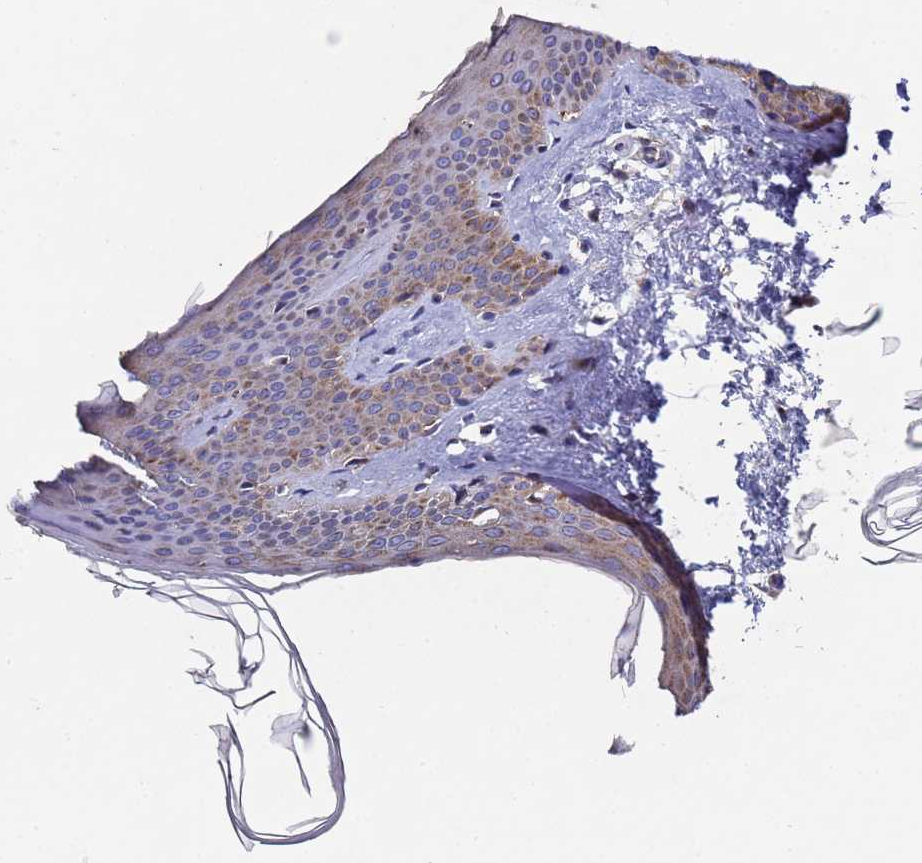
{"staining": {"intensity": "moderate", "quantity": "<25%", "location": "cytoplasmic/membranous"}, "tissue": "skin", "cell_type": "Fibroblasts", "image_type": "normal", "snomed": [{"axis": "morphology", "description": "Normal tissue, NOS"}, {"axis": "topography", "description": "Skin"}], "caption": "IHC staining of unremarkable skin, which exhibits low levels of moderate cytoplasmic/membranous staining in approximately <25% of fibroblasts indicating moderate cytoplasmic/membranous protein expression. The staining was performed using DAB (3,3'-diaminobenzidine) (brown) for protein detection and nuclei were counterstained in hematoxylin (blue).", "gene": "NSUN6", "patient": {"sex": "female", "age": 27}}